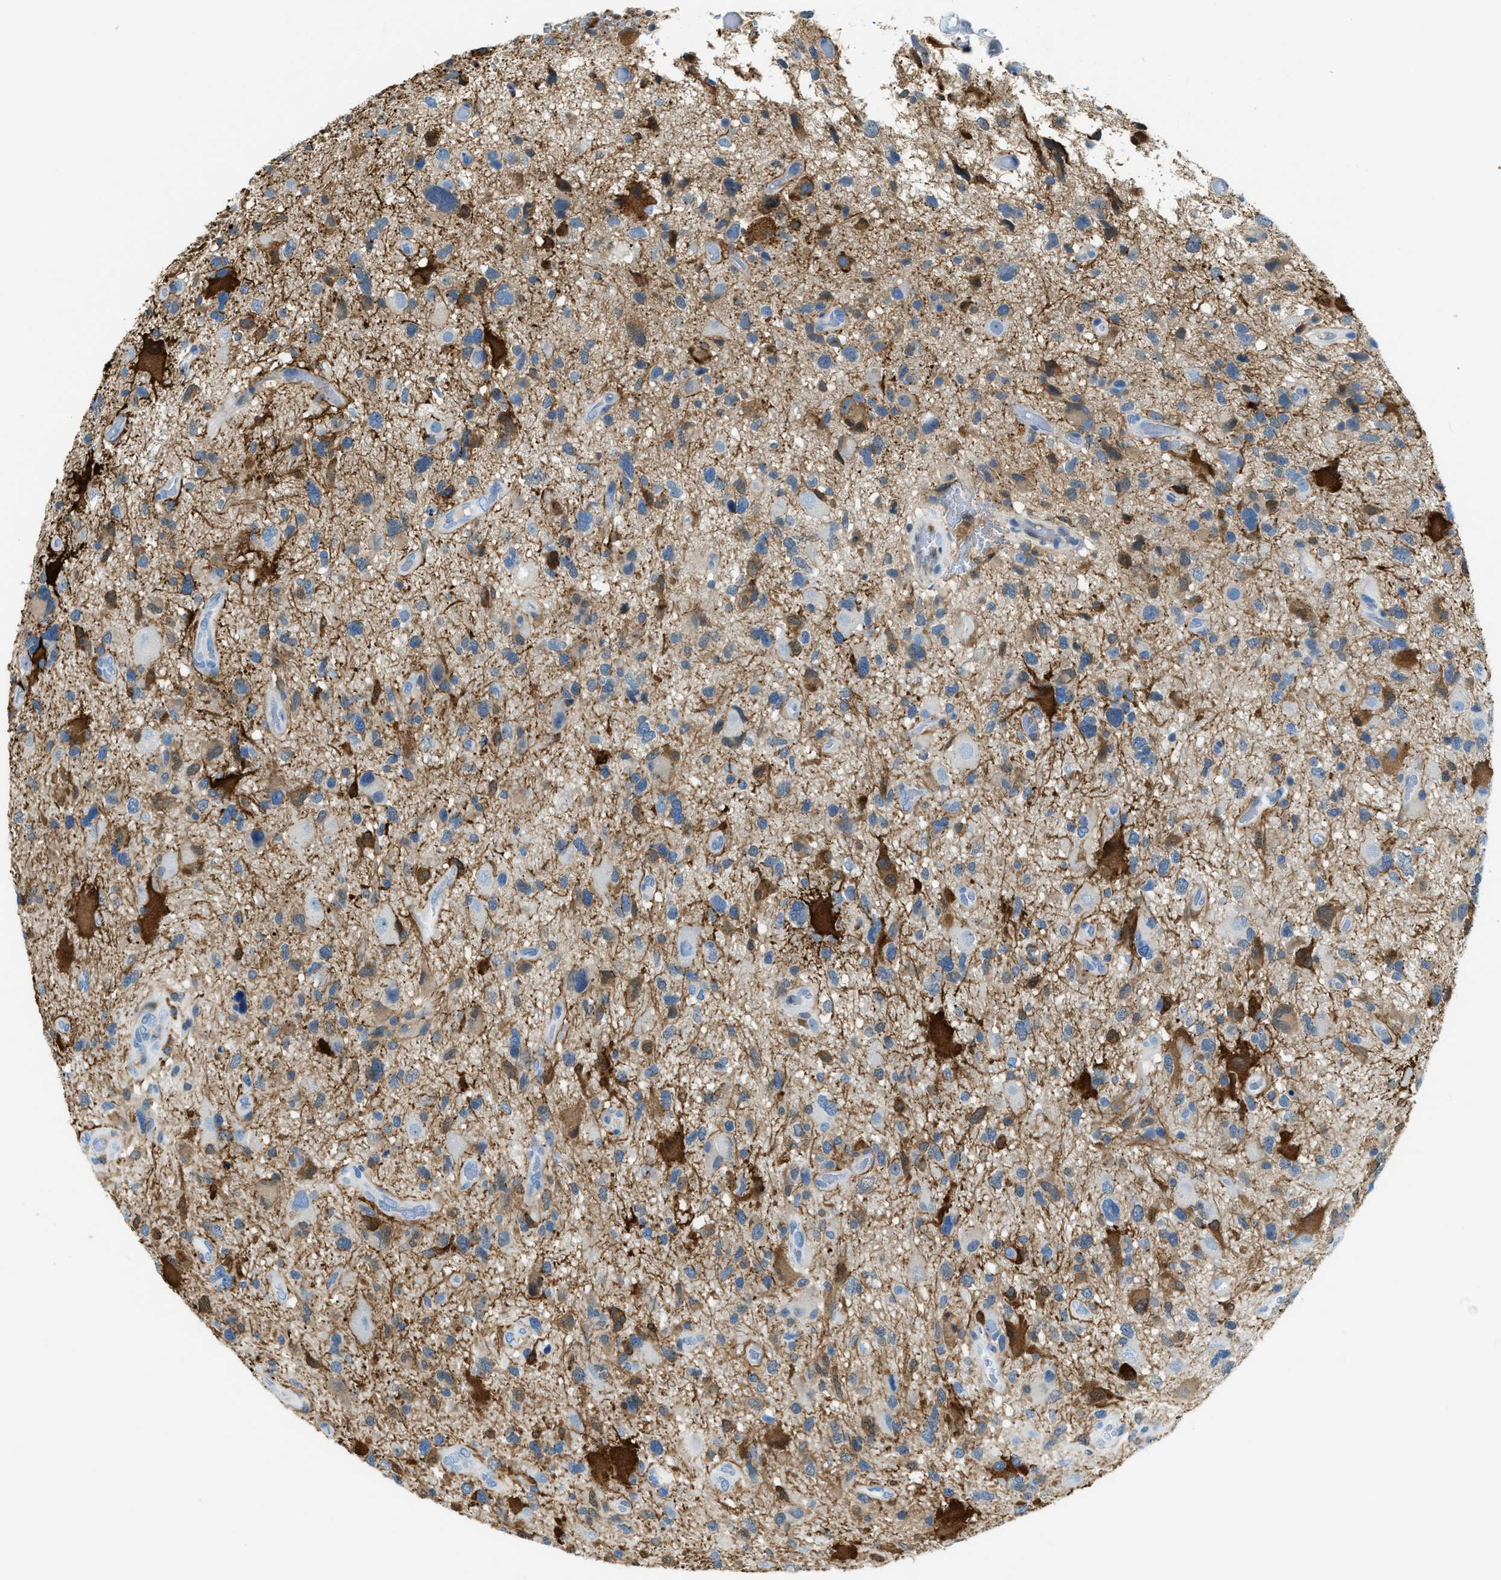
{"staining": {"intensity": "strong", "quantity": "<25%", "location": "cytoplasmic/membranous"}, "tissue": "glioma", "cell_type": "Tumor cells", "image_type": "cancer", "snomed": [{"axis": "morphology", "description": "Glioma, malignant, High grade"}, {"axis": "topography", "description": "Brain"}], "caption": "Protein staining by immunohistochemistry (IHC) reveals strong cytoplasmic/membranous positivity in approximately <25% of tumor cells in glioma. The protein is stained brown, and the nuclei are stained in blue (DAB IHC with brightfield microscopy, high magnification).", "gene": "MATCAP2", "patient": {"sex": "male", "age": 33}}